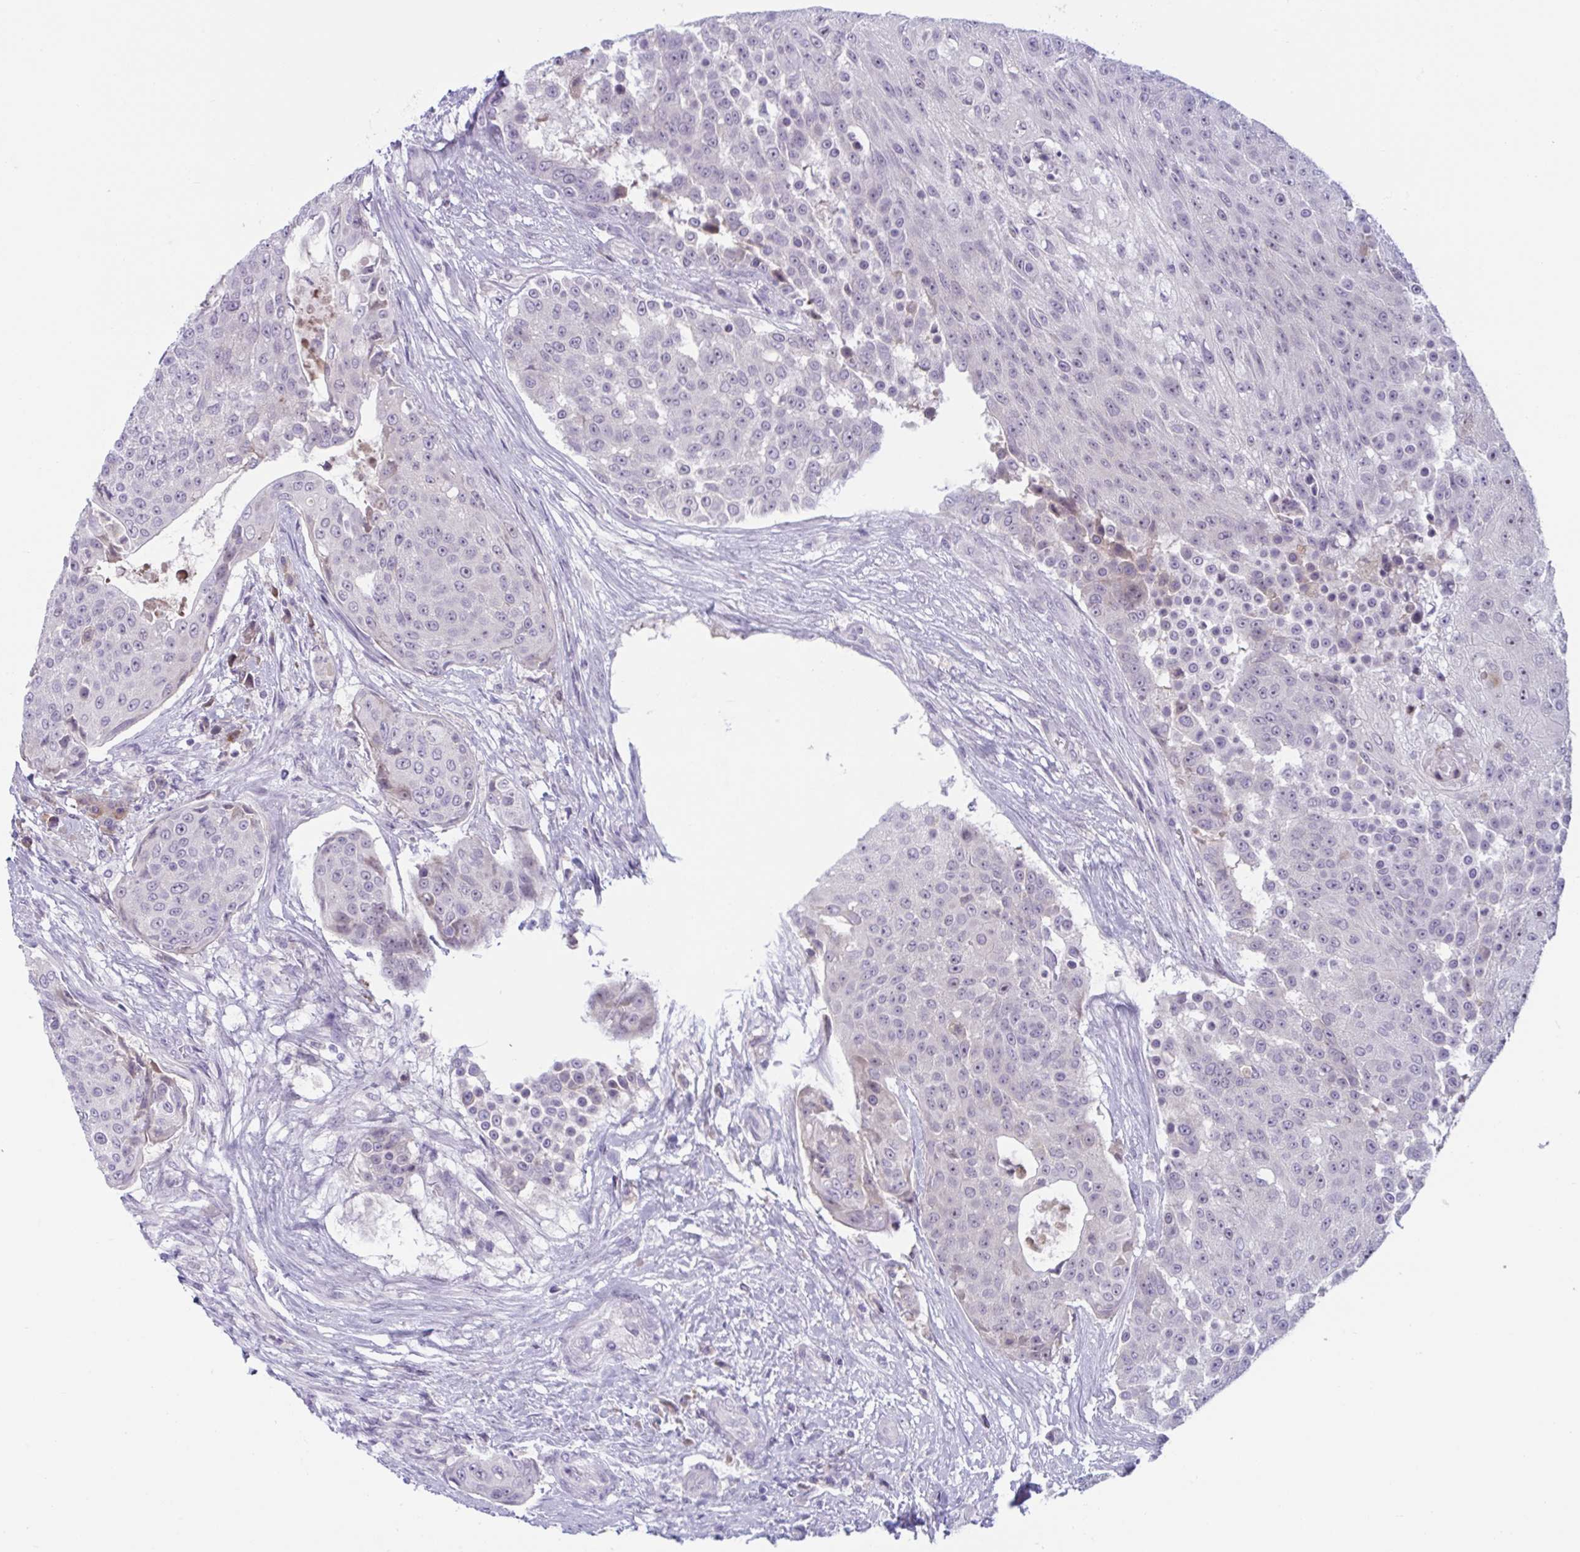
{"staining": {"intensity": "negative", "quantity": "none", "location": "none"}, "tissue": "urothelial cancer", "cell_type": "Tumor cells", "image_type": "cancer", "snomed": [{"axis": "morphology", "description": "Urothelial carcinoma, High grade"}, {"axis": "topography", "description": "Urinary bladder"}], "caption": "The image displays no significant staining in tumor cells of urothelial cancer. (DAB IHC, high magnification).", "gene": "WNT9B", "patient": {"sex": "female", "age": 63}}